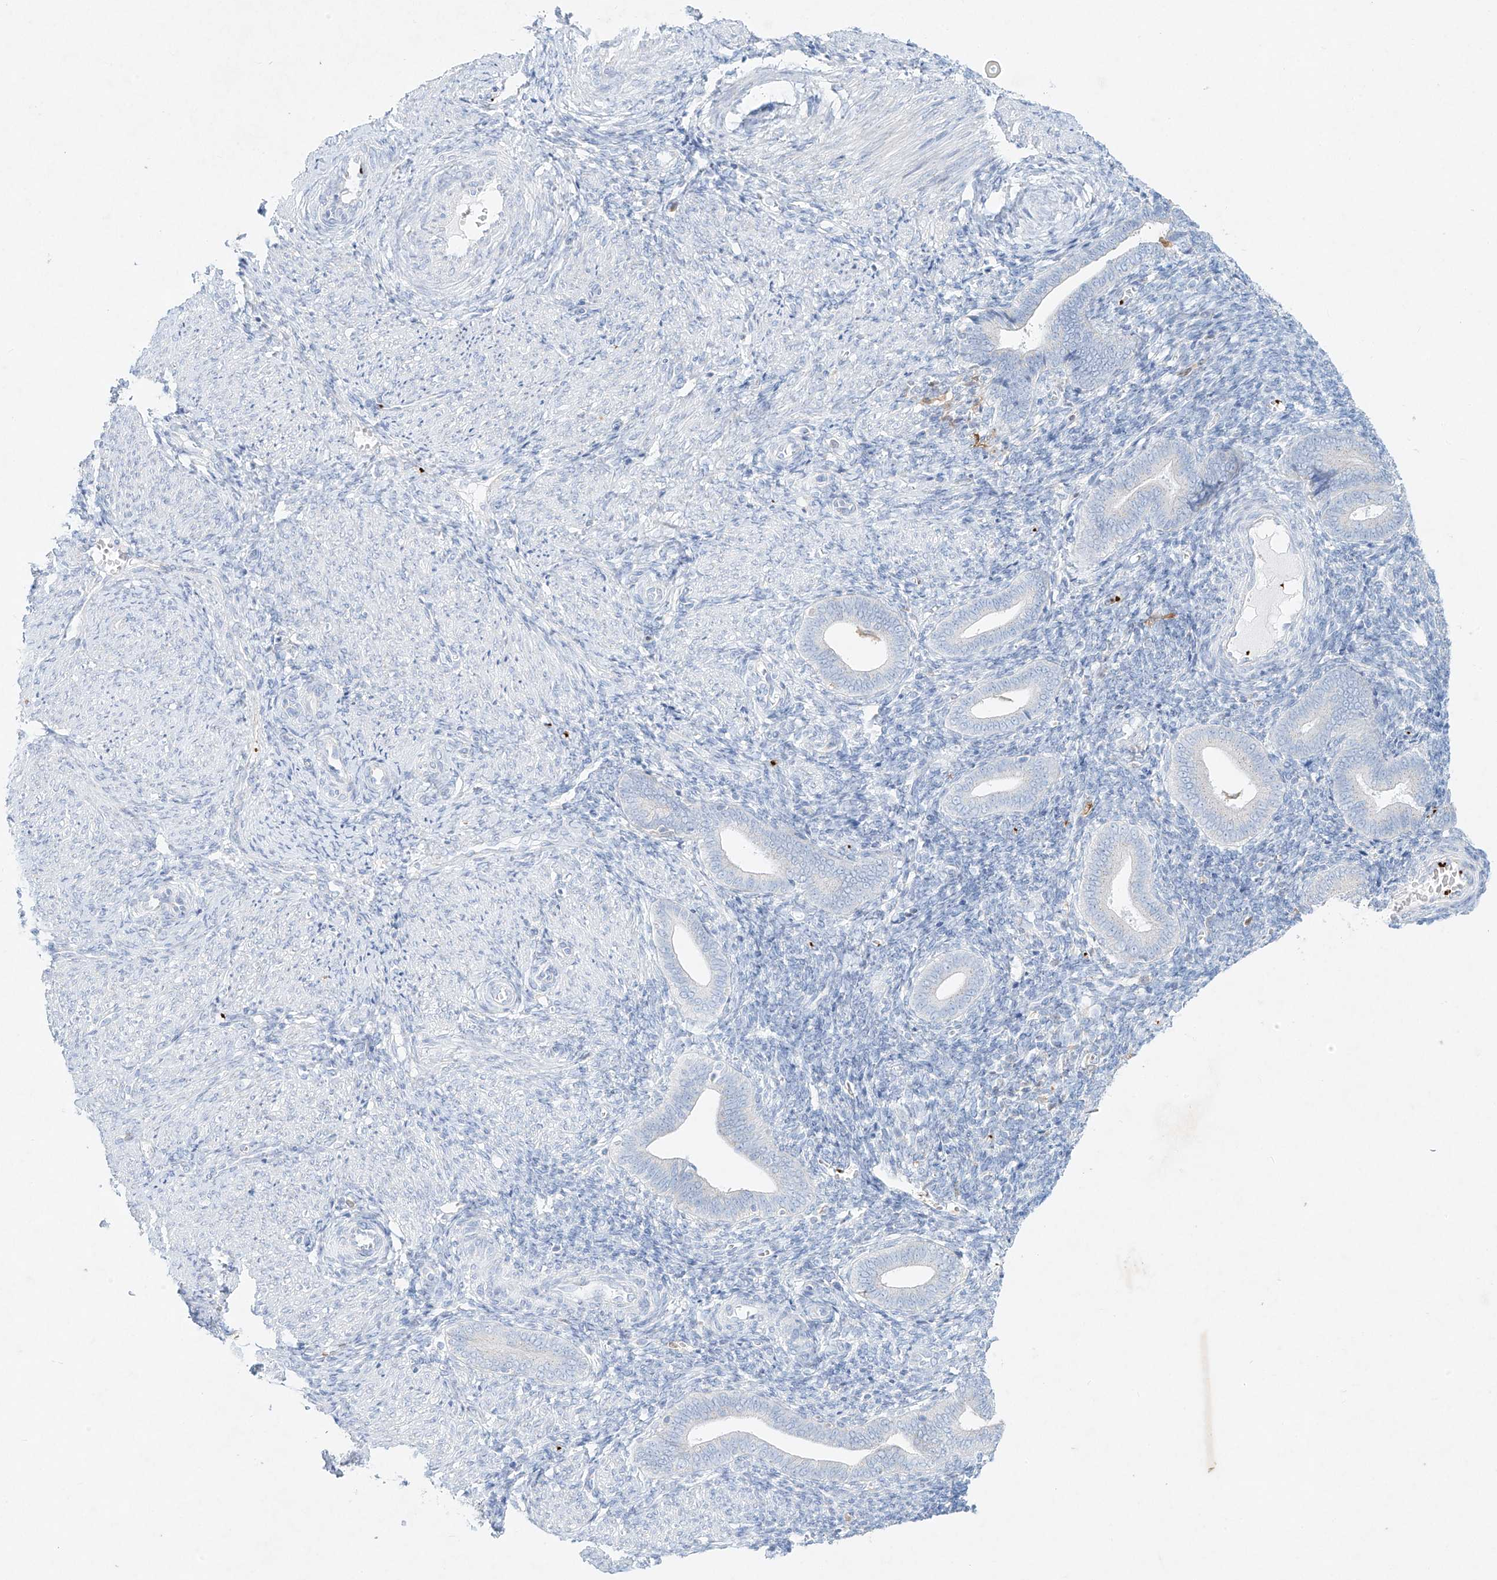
{"staining": {"intensity": "negative", "quantity": "none", "location": "none"}, "tissue": "endometrium", "cell_type": "Cells in endometrial stroma", "image_type": "normal", "snomed": [{"axis": "morphology", "description": "Normal tissue, NOS"}, {"axis": "topography", "description": "Uterus"}, {"axis": "topography", "description": "Endometrium"}], "caption": "IHC of benign endometrium exhibits no staining in cells in endometrial stroma.", "gene": "PLEK", "patient": {"sex": "female", "age": 33}}